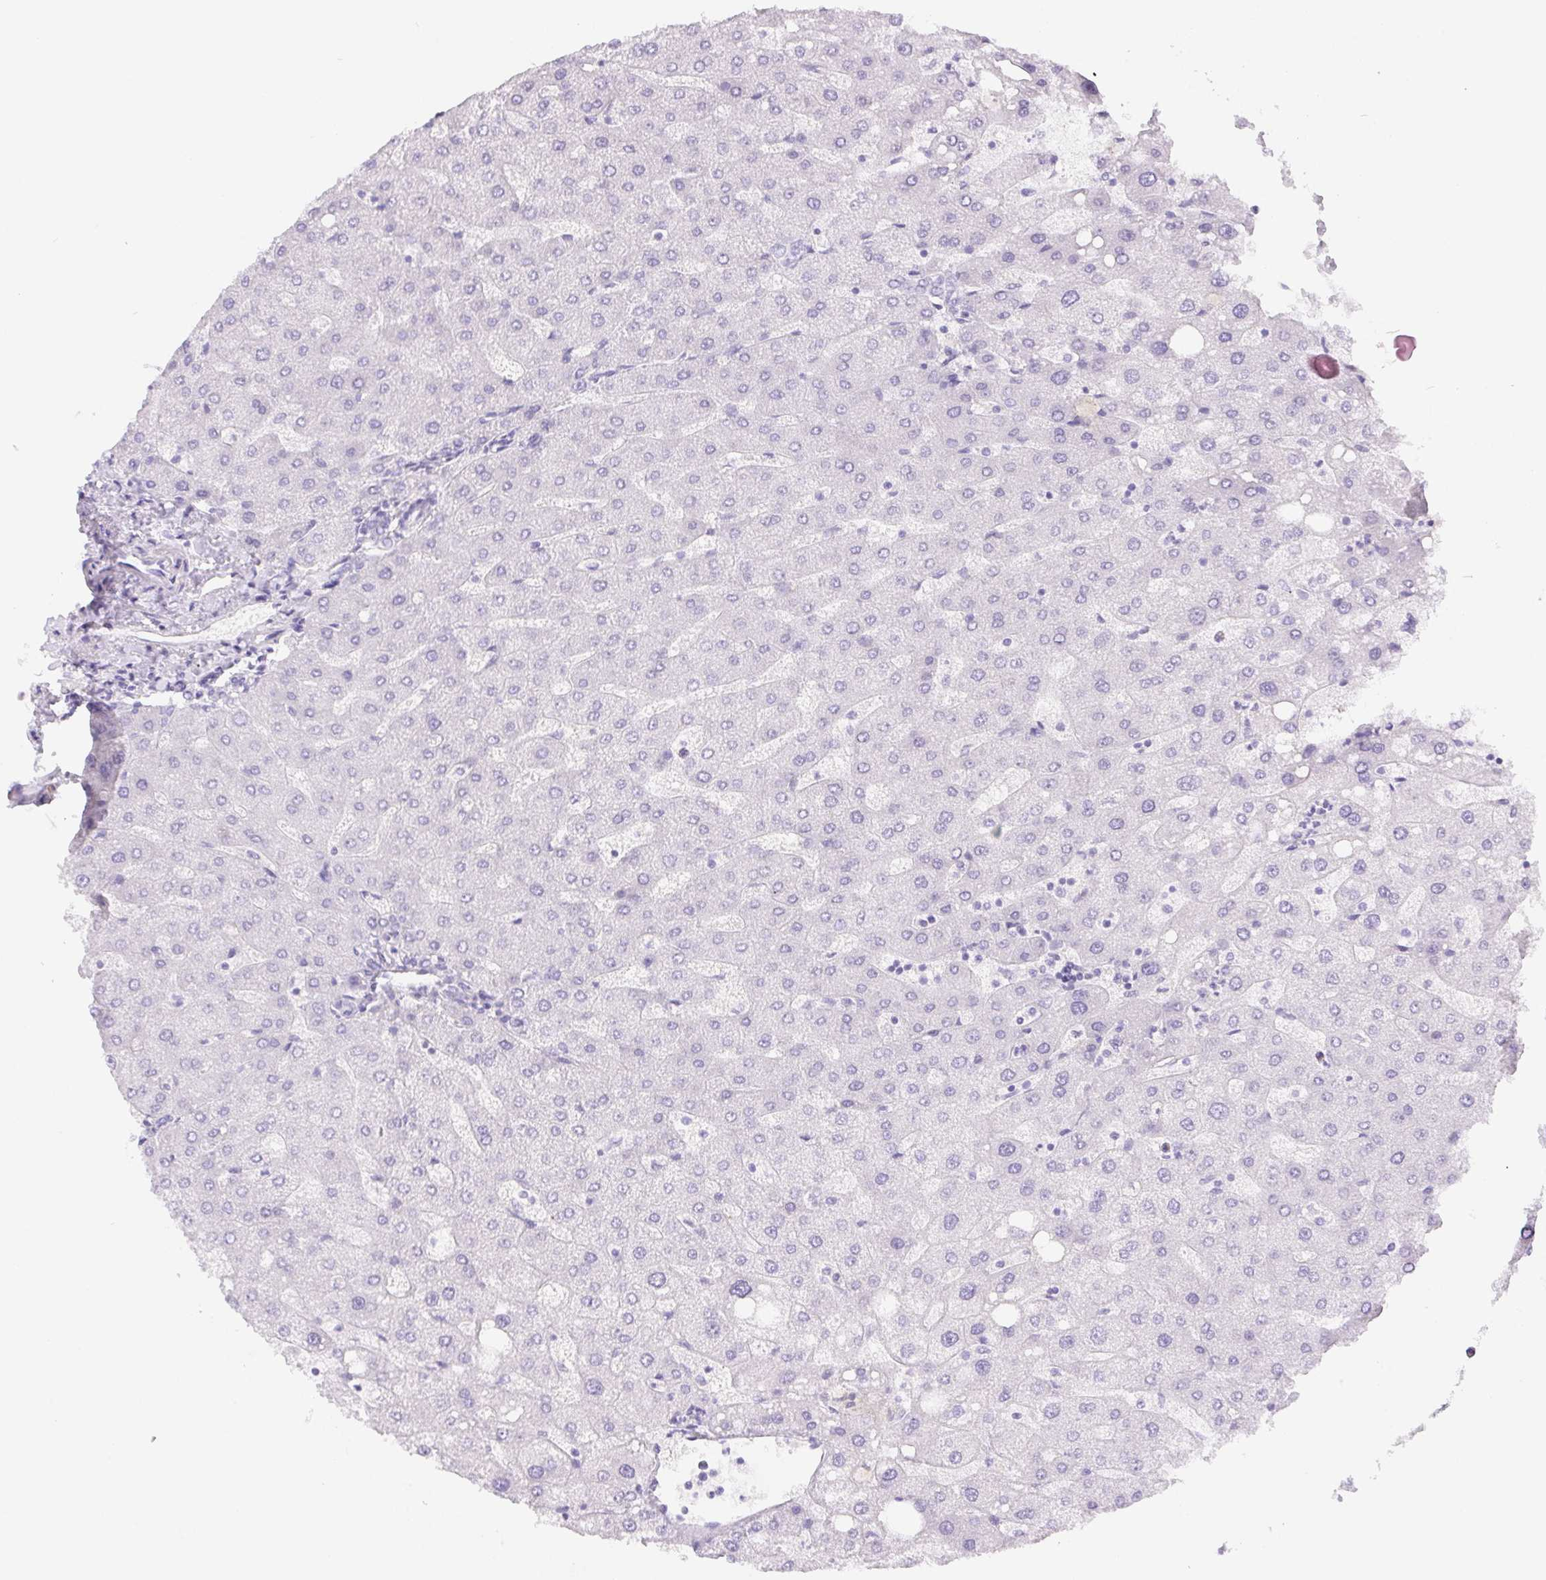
{"staining": {"intensity": "negative", "quantity": "none", "location": "none"}, "tissue": "liver", "cell_type": "Cholangiocytes", "image_type": "normal", "snomed": [{"axis": "morphology", "description": "Normal tissue, NOS"}, {"axis": "topography", "description": "Liver"}], "caption": "High power microscopy histopathology image of an IHC histopathology image of benign liver, revealing no significant staining in cholangiocytes.", "gene": "PNLIP", "patient": {"sex": "male", "age": 67}}